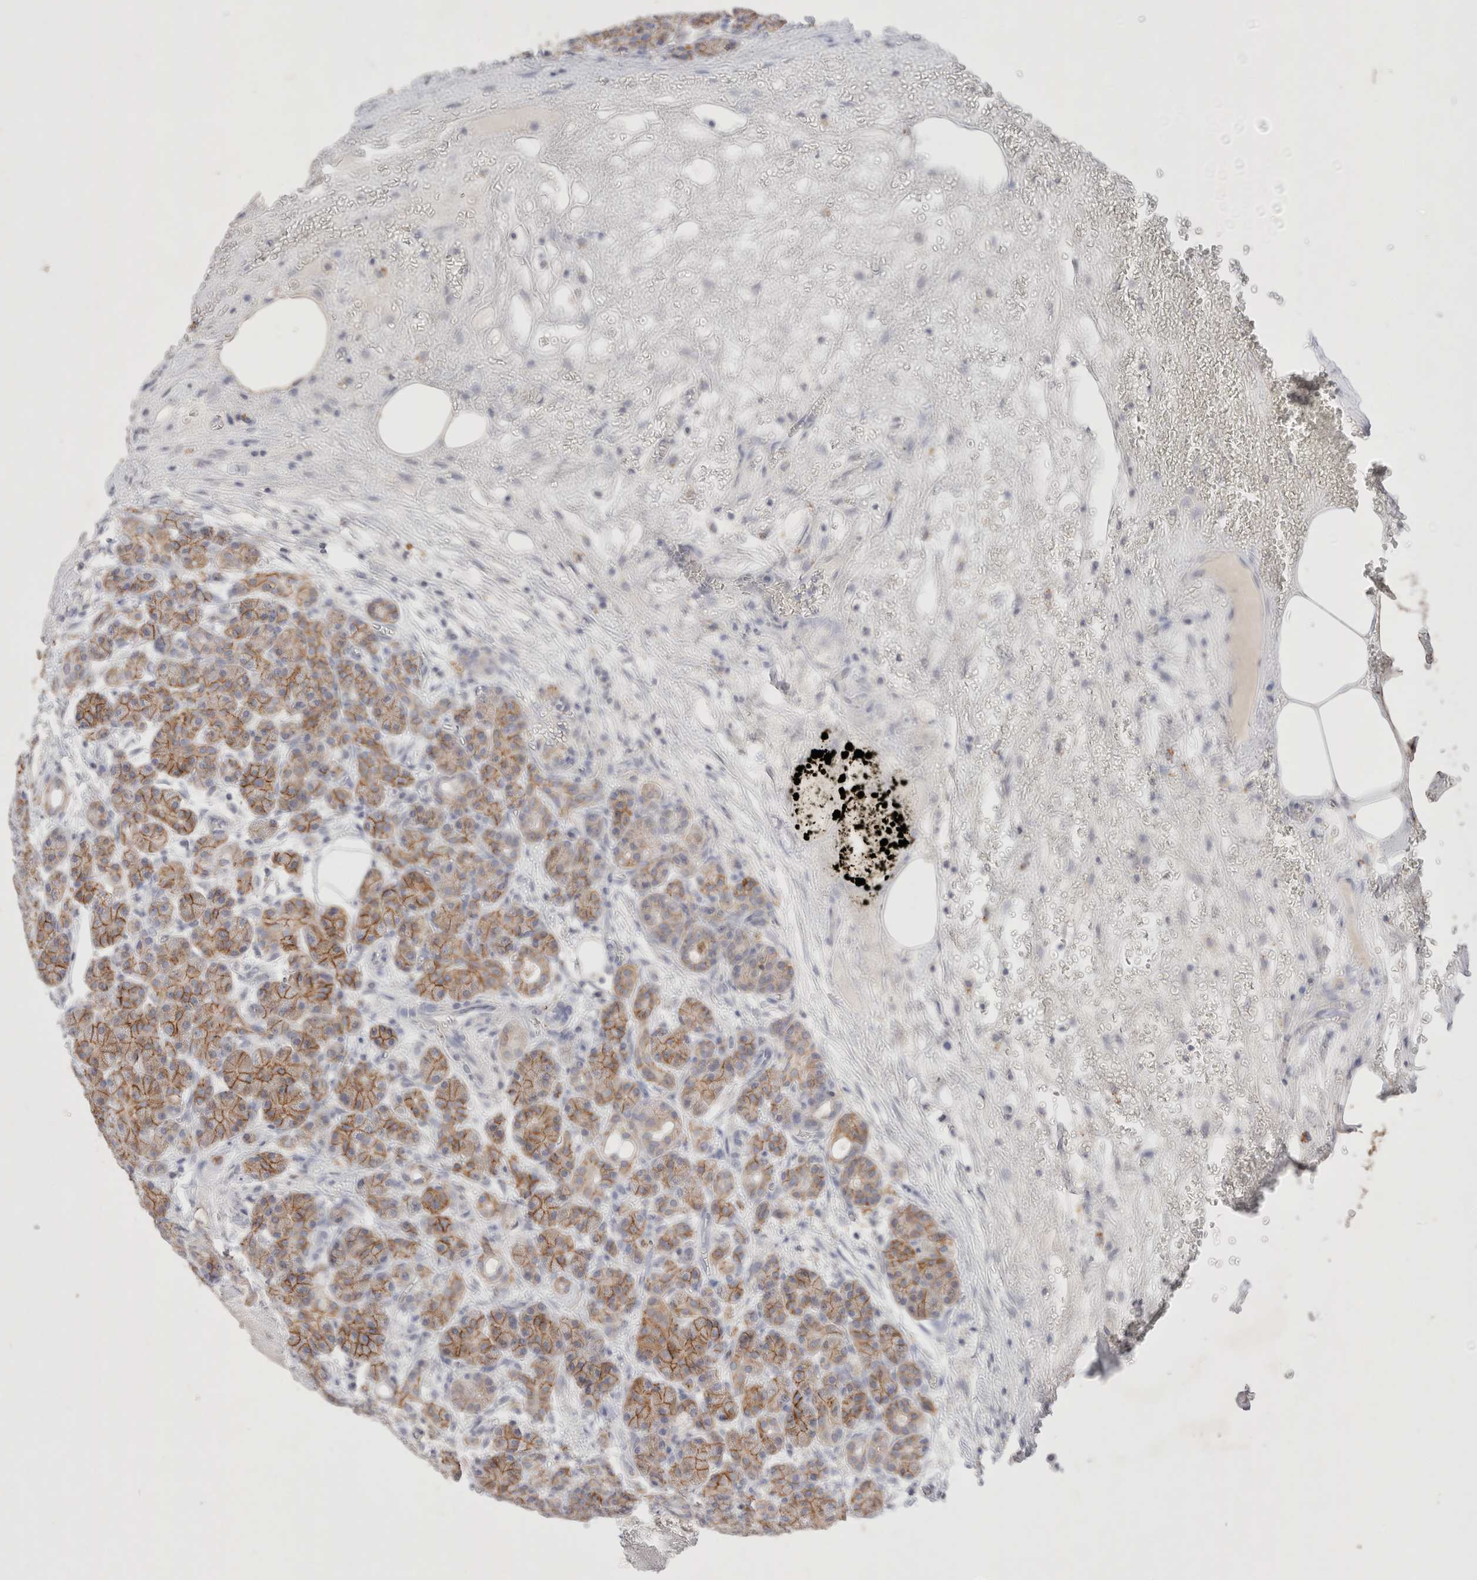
{"staining": {"intensity": "moderate", "quantity": ">75%", "location": "cytoplasmic/membranous"}, "tissue": "pancreas", "cell_type": "Exocrine glandular cells", "image_type": "normal", "snomed": [{"axis": "morphology", "description": "Normal tissue, NOS"}, {"axis": "topography", "description": "Pancreas"}], "caption": "Brown immunohistochemical staining in normal pancreas shows moderate cytoplasmic/membranous positivity in approximately >75% of exocrine glandular cells. The staining was performed using DAB, with brown indicating positive protein expression. Nuclei are stained blue with hematoxylin.", "gene": "EPCAM", "patient": {"sex": "male", "age": 63}}